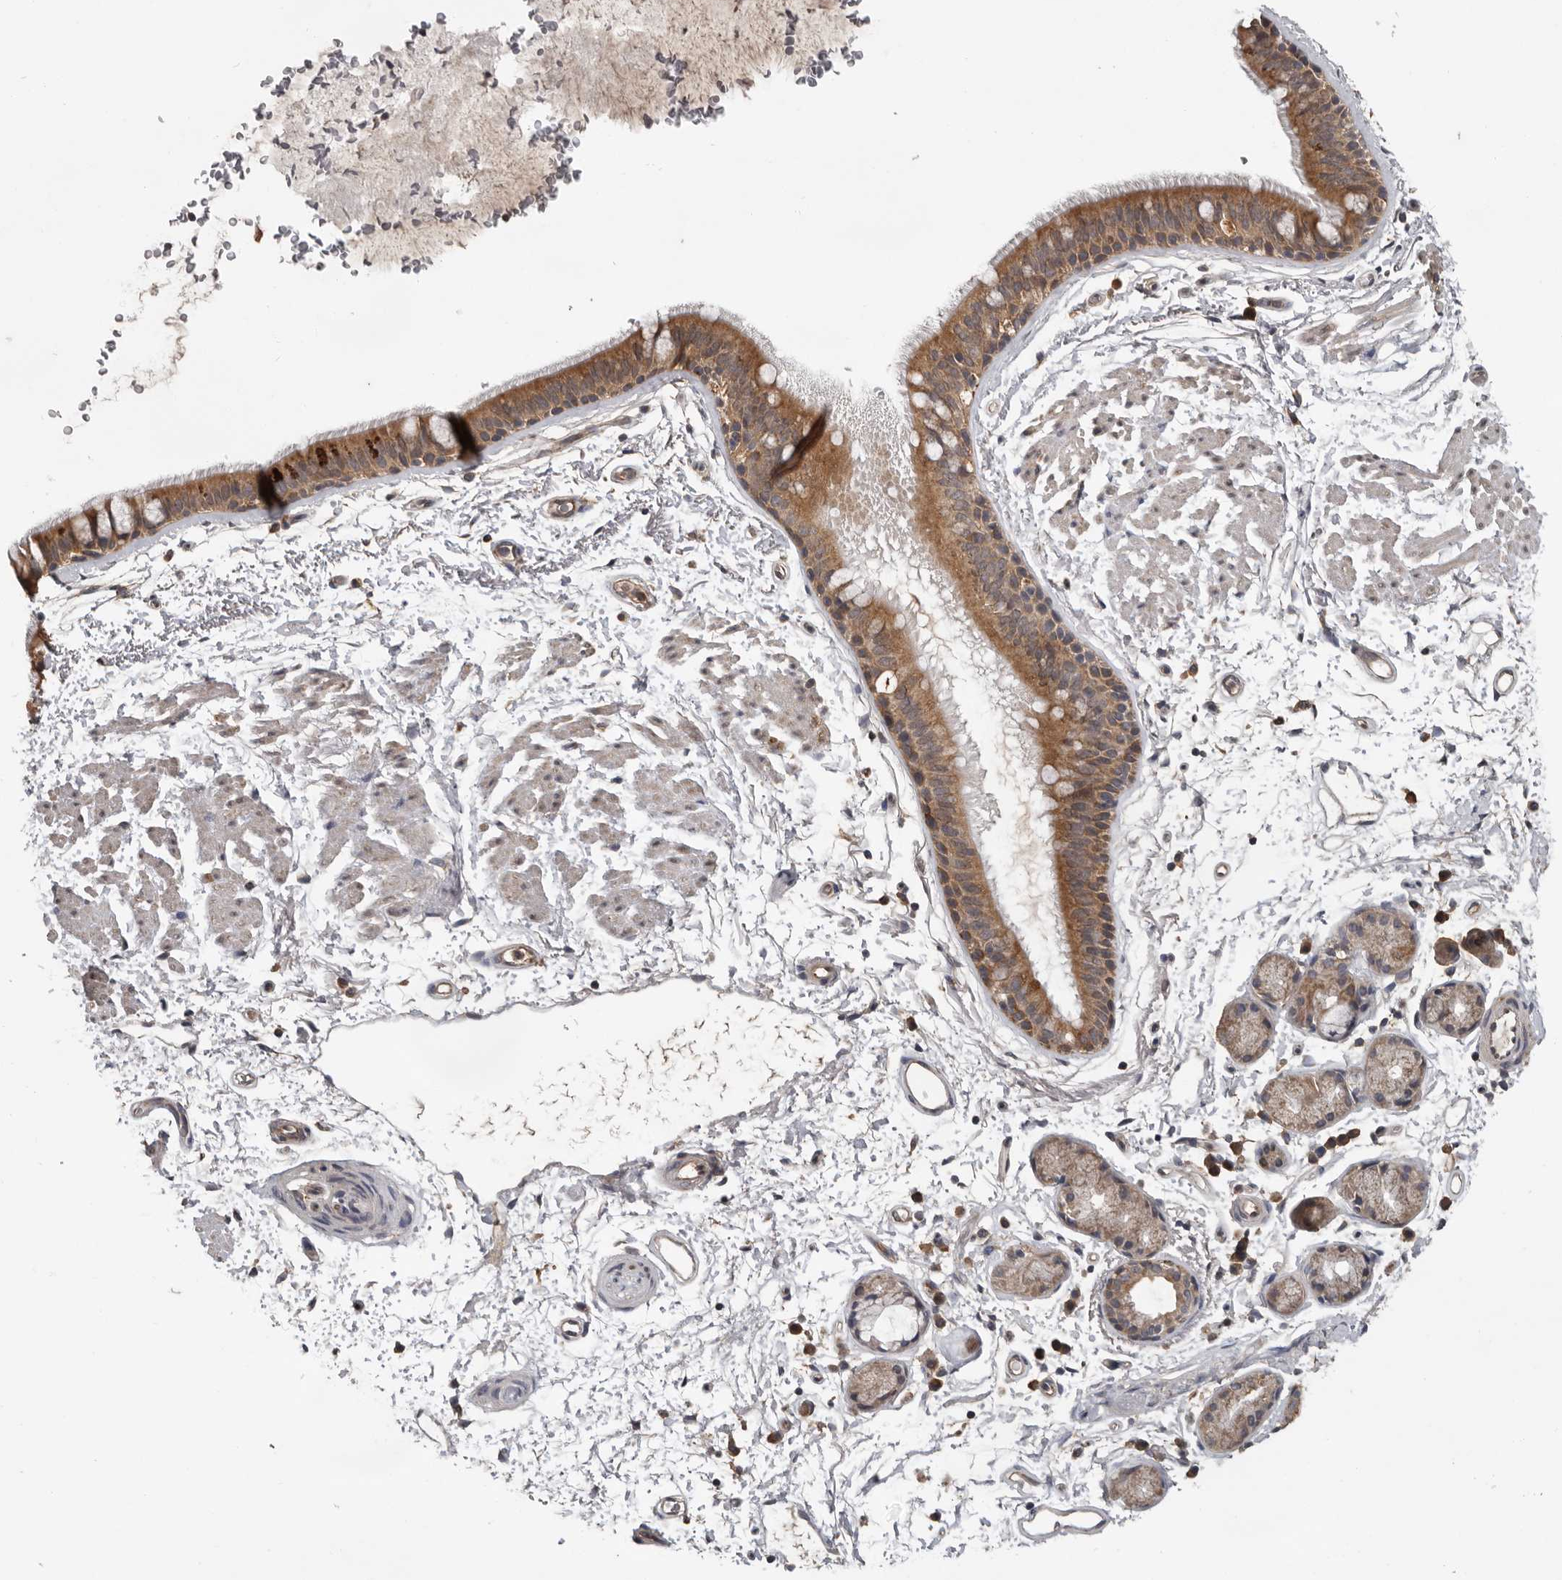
{"staining": {"intensity": "moderate", "quantity": ">75%", "location": "cytoplasmic/membranous"}, "tissue": "bronchus", "cell_type": "Respiratory epithelial cells", "image_type": "normal", "snomed": [{"axis": "morphology", "description": "Normal tissue, NOS"}, {"axis": "topography", "description": "Lymph node"}, {"axis": "topography", "description": "Bronchus"}], "caption": "A medium amount of moderate cytoplasmic/membranous staining is present in about >75% of respiratory epithelial cells in benign bronchus.", "gene": "MTF1", "patient": {"sex": "female", "age": 70}}